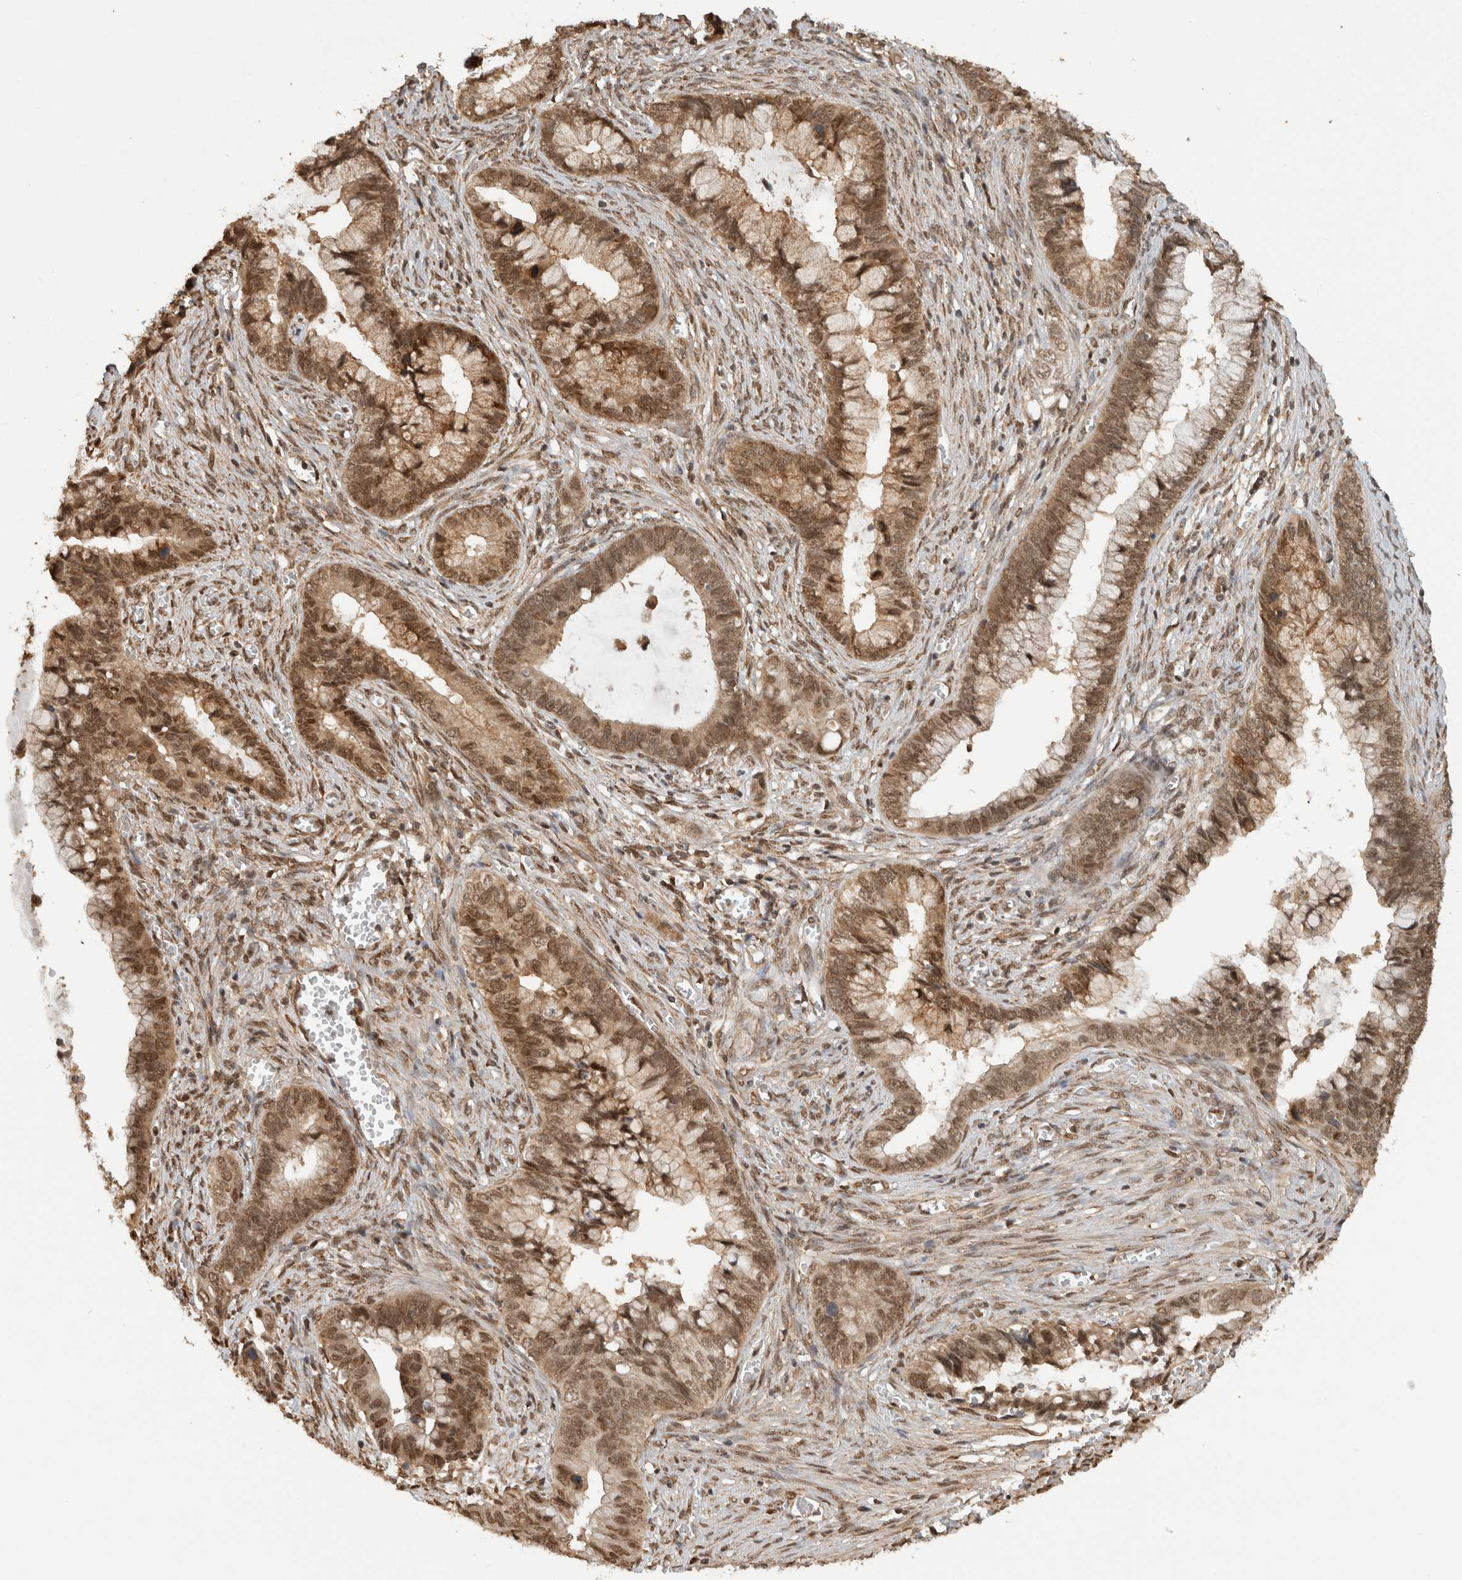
{"staining": {"intensity": "moderate", "quantity": ">75%", "location": "cytoplasmic/membranous,nuclear"}, "tissue": "cervical cancer", "cell_type": "Tumor cells", "image_type": "cancer", "snomed": [{"axis": "morphology", "description": "Adenocarcinoma, NOS"}, {"axis": "topography", "description": "Cervix"}], "caption": "Tumor cells reveal medium levels of moderate cytoplasmic/membranous and nuclear positivity in approximately >75% of cells in human cervical cancer (adenocarcinoma). The protein is shown in brown color, while the nuclei are stained blue.", "gene": "C1orf21", "patient": {"sex": "female", "age": 44}}